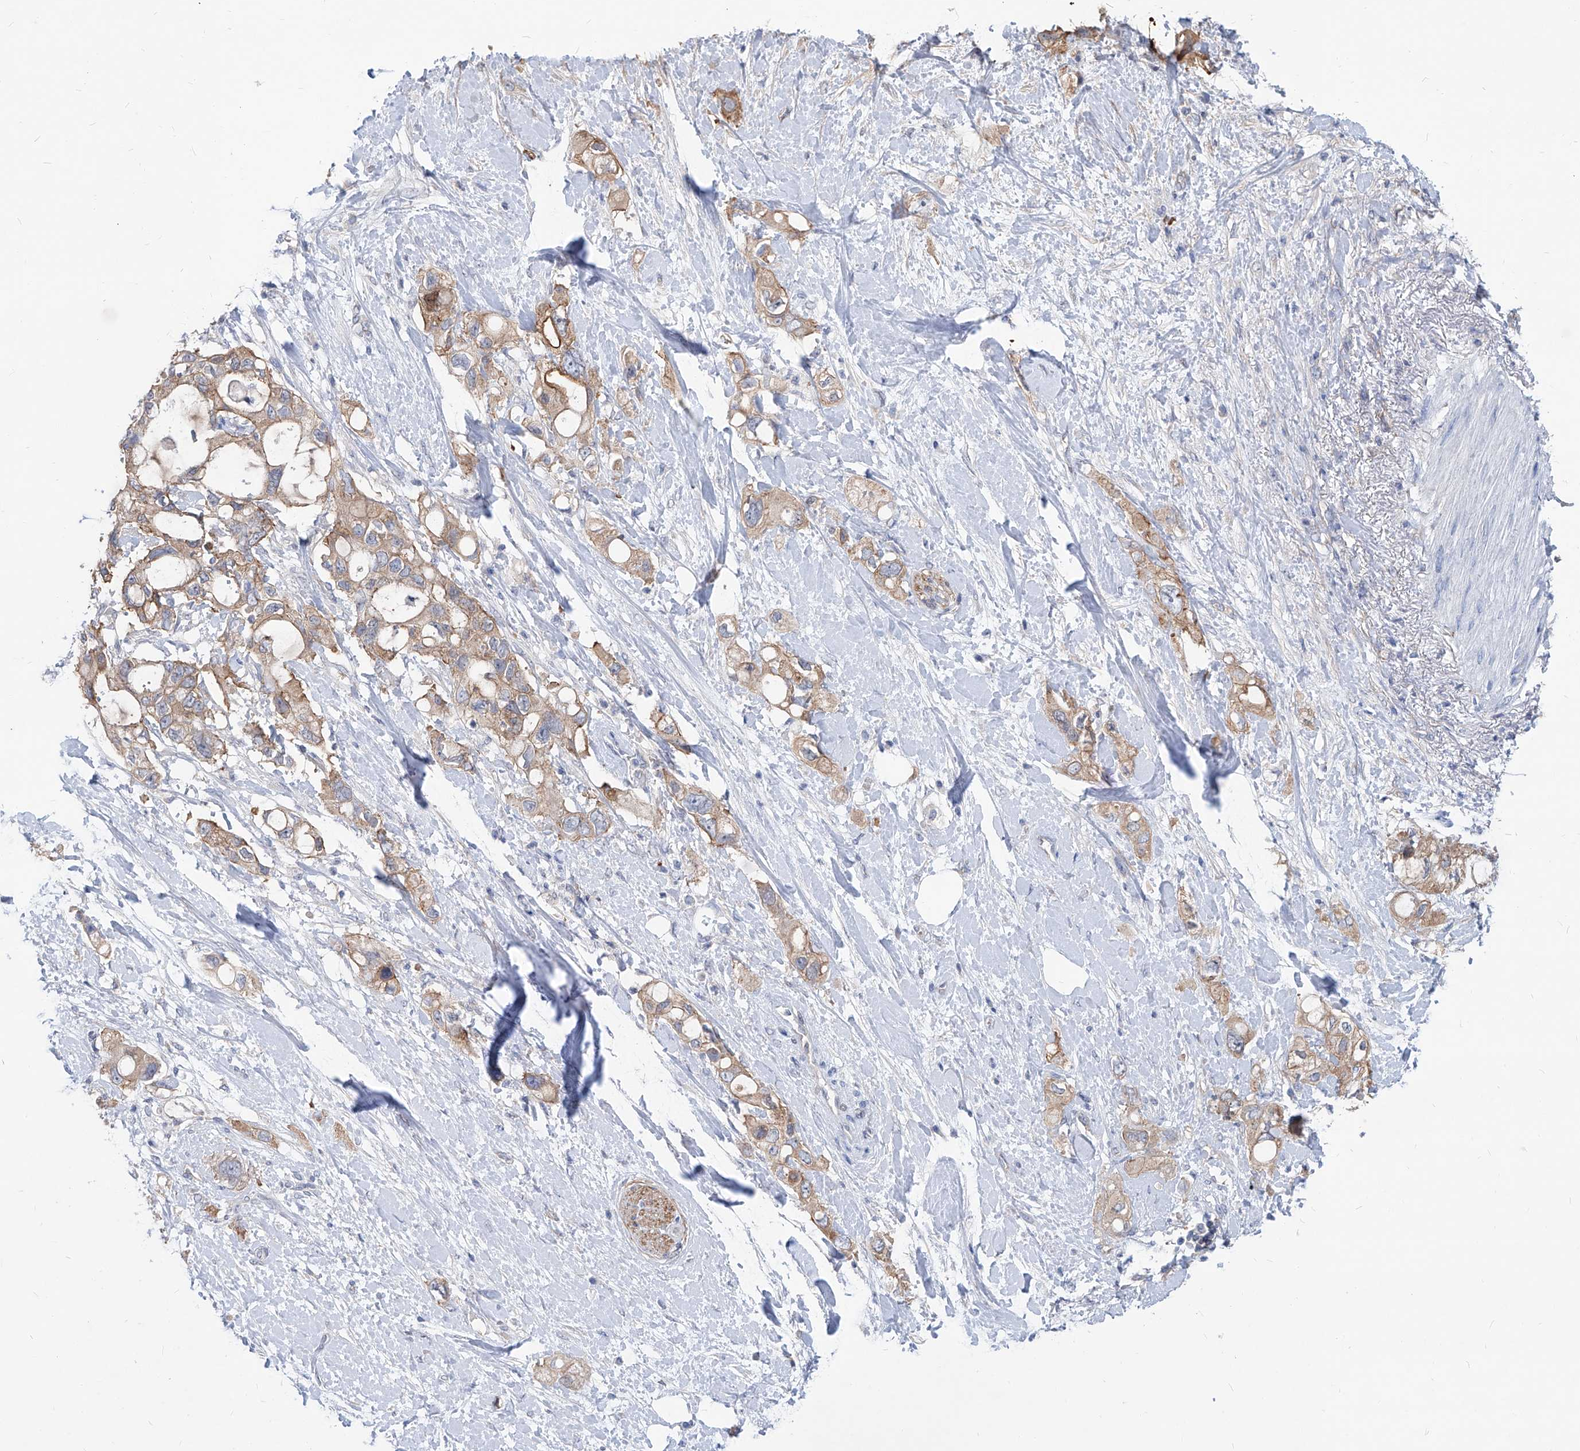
{"staining": {"intensity": "moderate", "quantity": ">75%", "location": "cytoplasmic/membranous"}, "tissue": "pancreatic cancer", "cell_type": "Tumor cells", "image_type": "cancer", "snomed": [{"axis": "morphology", "description": "Adenocarcinoma, NOS"}, {"axis": "topography", "description": "Pancreas"}], "caption": "A histopathology image of pancreatic cancer stained for a protein reveals moderate cytoplasmic/membranous brown staining in tumor cells. Nuclei are stained in blue.", "gene": "AKAP10", "patient": {"sex": "female", "age": 56}}